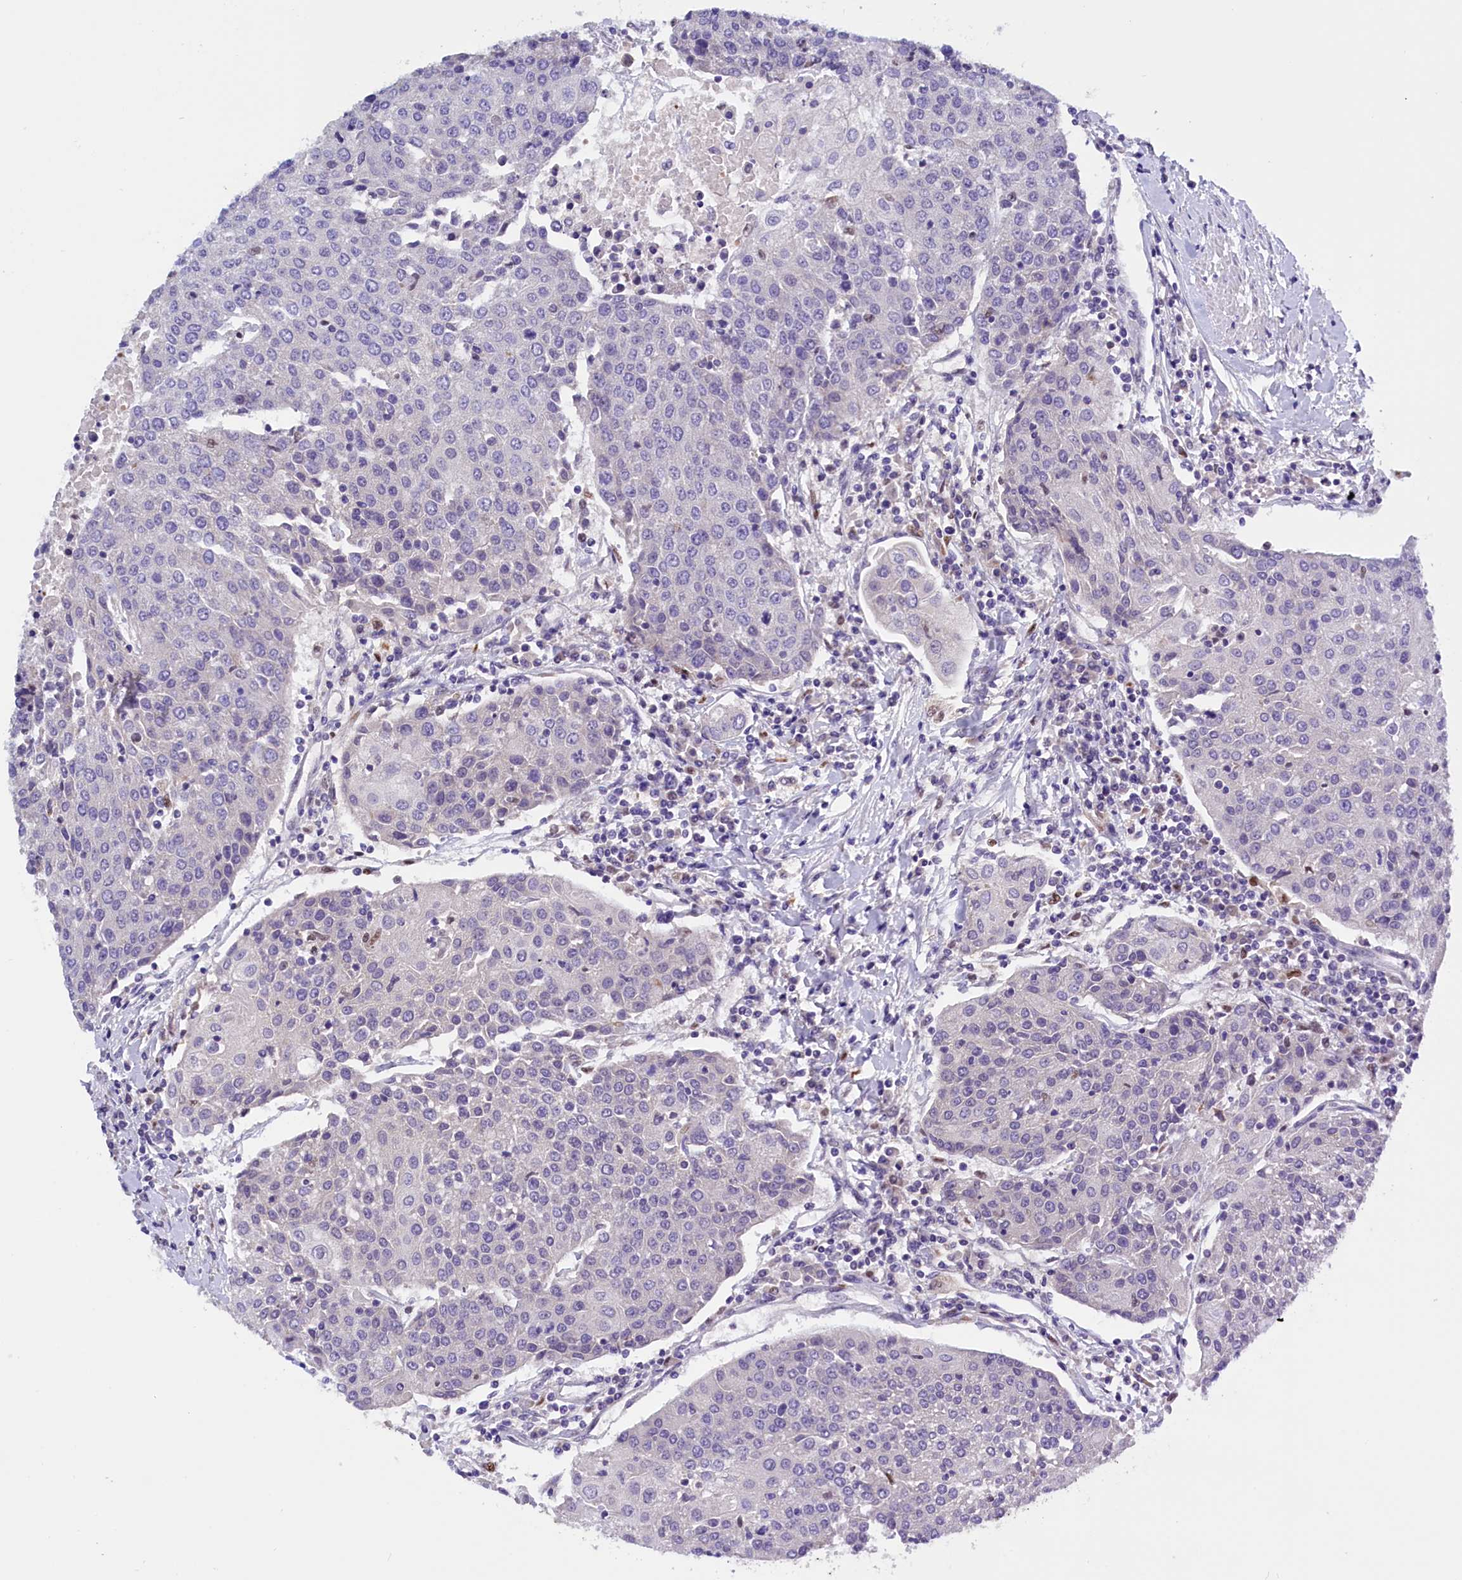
{"staining": {"intensity": "negative", "quantity": "none", "location": "none"}, "tissue": "urothelial cancer", "cell_type": "Tumor cells", "image_type": "cancer", "snomed": [{"axis": "morphology", "description": "Urothelial carcinoma, High grade"}, {"axis": "topography", "description": "Urinary bladder"}], "caption": "A histopathology image of human urothelial cancer is negative for staining in tumor cells.", "gene": "BTBD9", "patient": {"sex": "female", "age": 85}}